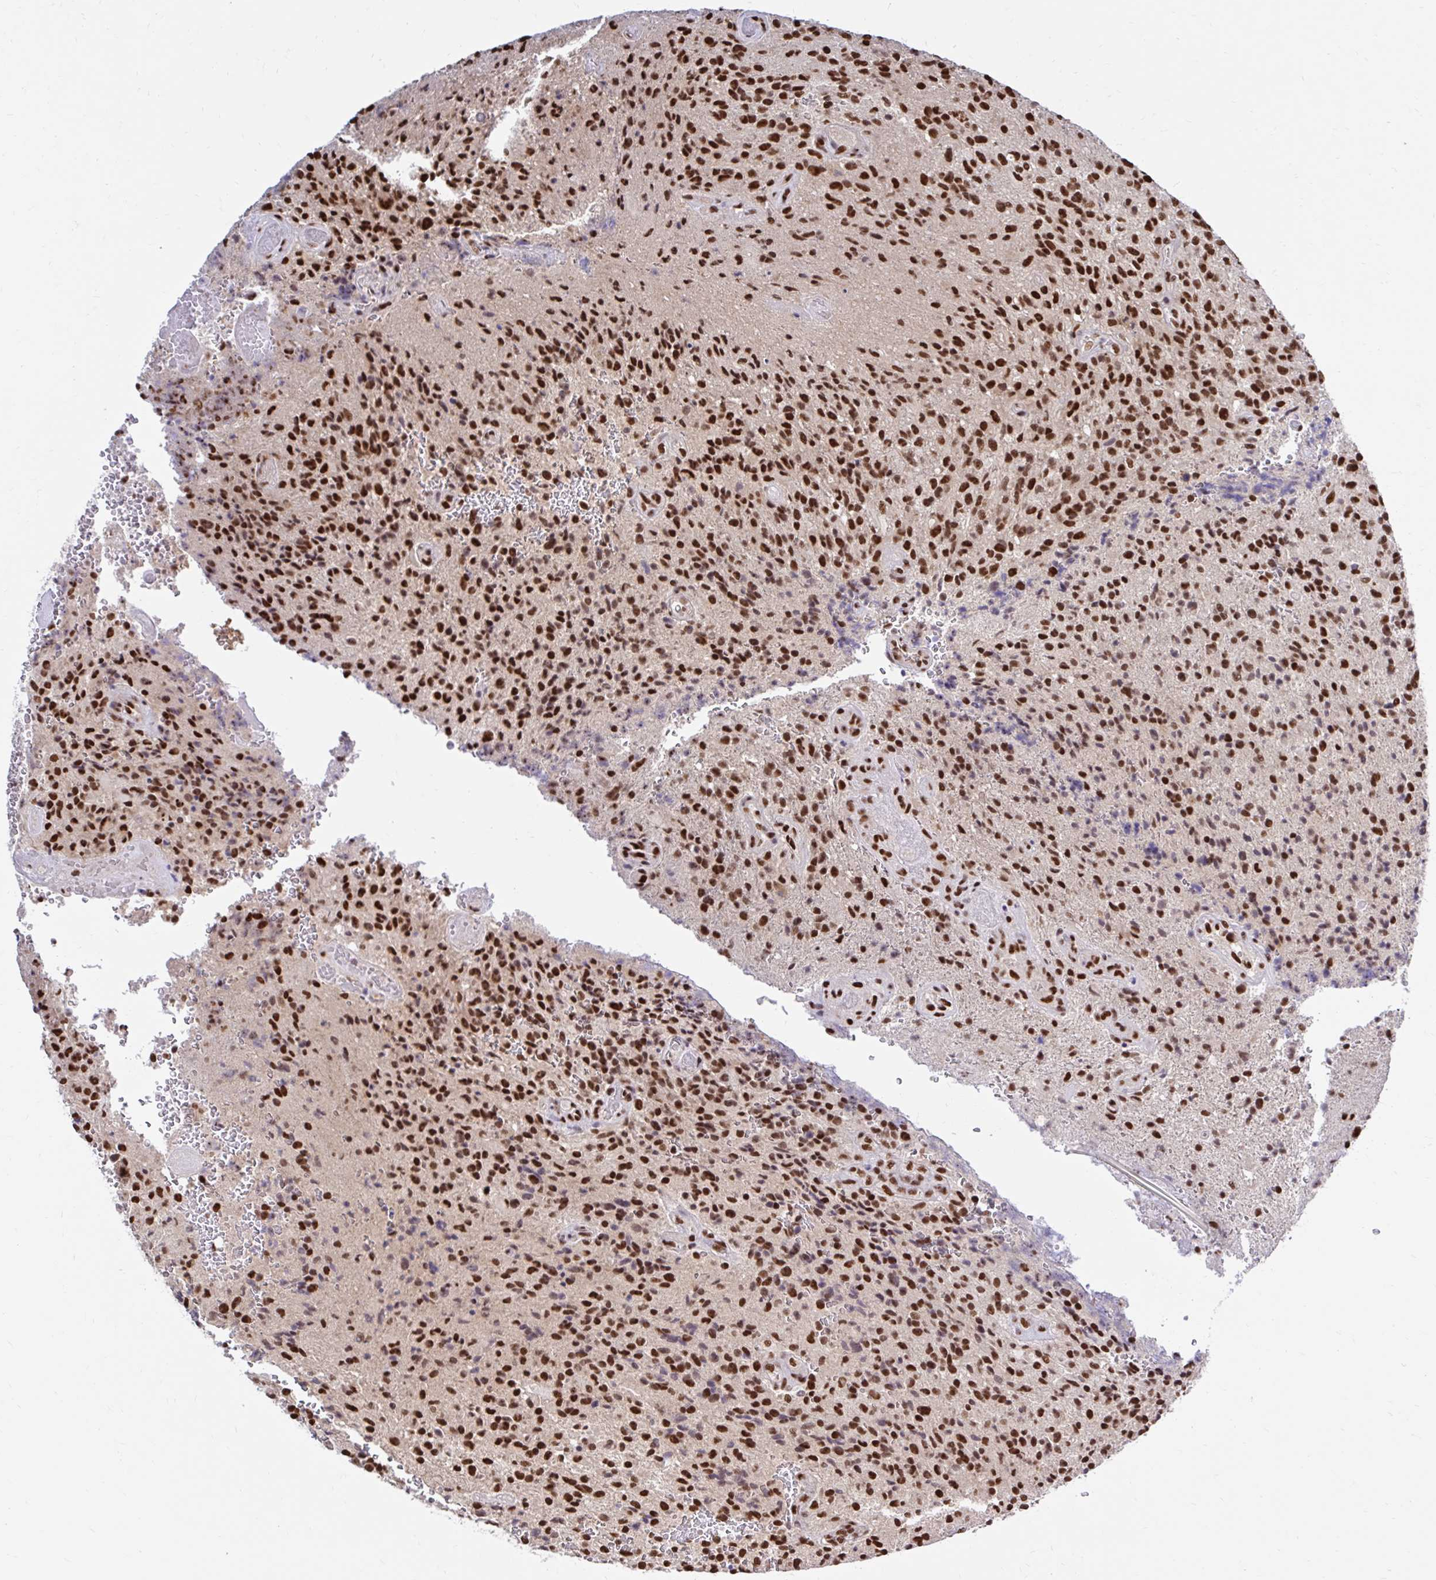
{"staining": {"intensity": "strong", "quantity": ">75%", "location": "nuclear"}, "tissue": "glioma", "cell_type": "Tumor cells", "image_type": "cancer", "snomed": [{"axis": "morphology", "description": "Normal tissue, NOS"}, {"axis": "morphology", "description": "Glioma, malignant, High grade"}, {"axis": "topography", "description": "Cerebral cortex"}], "caption": "An IHC histopathology image of tumor tissue is shown. Protein staining in brown shows strong nuclear positivity in malignant glioma (high-grade) within tumor cells.", "gene": "ABCA9", "patient": {"sex": "male", "age": 56}}